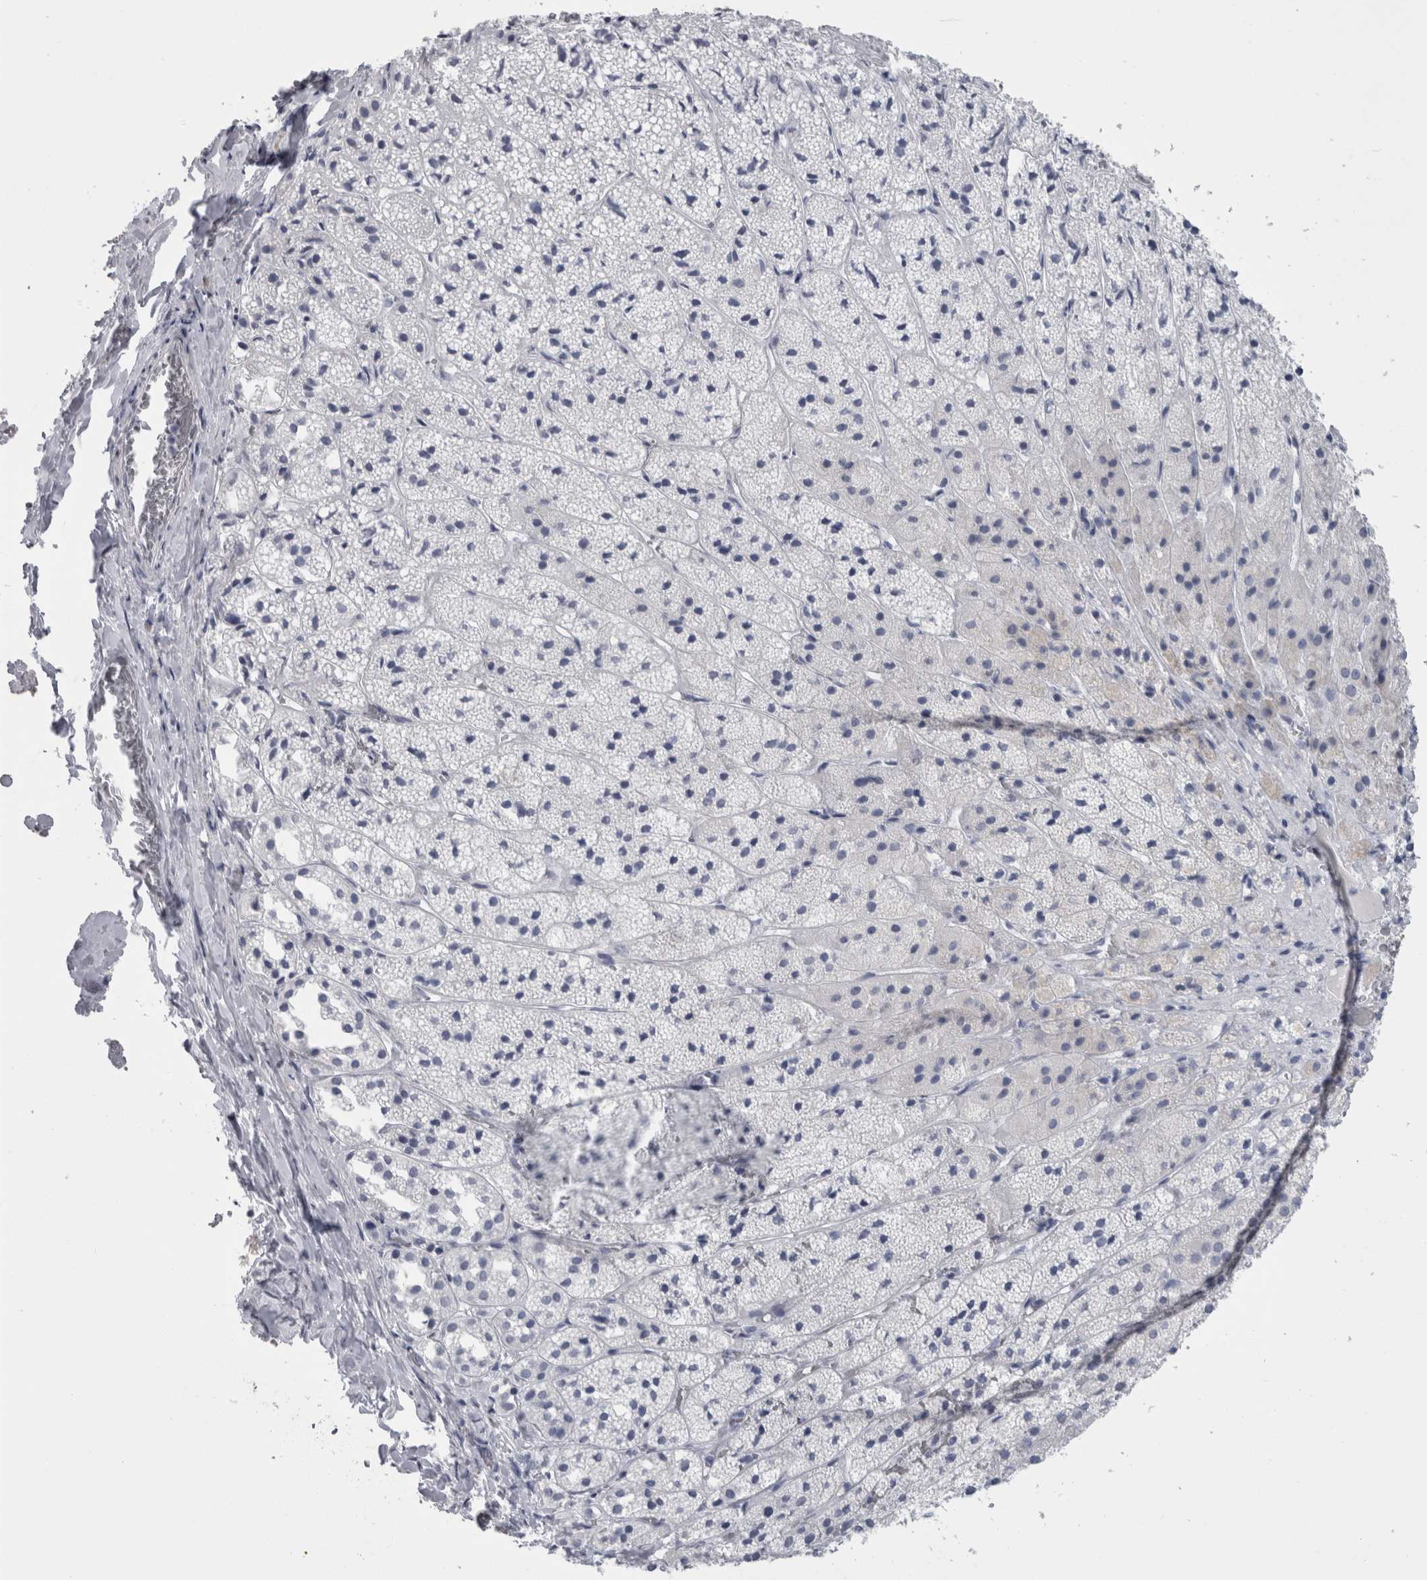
{"staining": {"intensity": "negative", "quantity": "none", "location": "none"}, "tissue": "adrenal gland", "cell_type": "Glandular cells", "image_type": "normal", "snomed": [{"axis": "morphology", "description": "Normal tissue, NOS"}, {"axis": "topography", "description": "Adrenal gland"}], "caption": "Immunohistochemistry of normal adrenal gland demonstrates no expression in glandular cells. The staining is performed using DAB (3,3'-diaminobenzidine) brown chromogen with nuclei counter-stained in using hematoxylin.", "gene": "MSMB", "patient": {"sex": "female", "age": 44}}